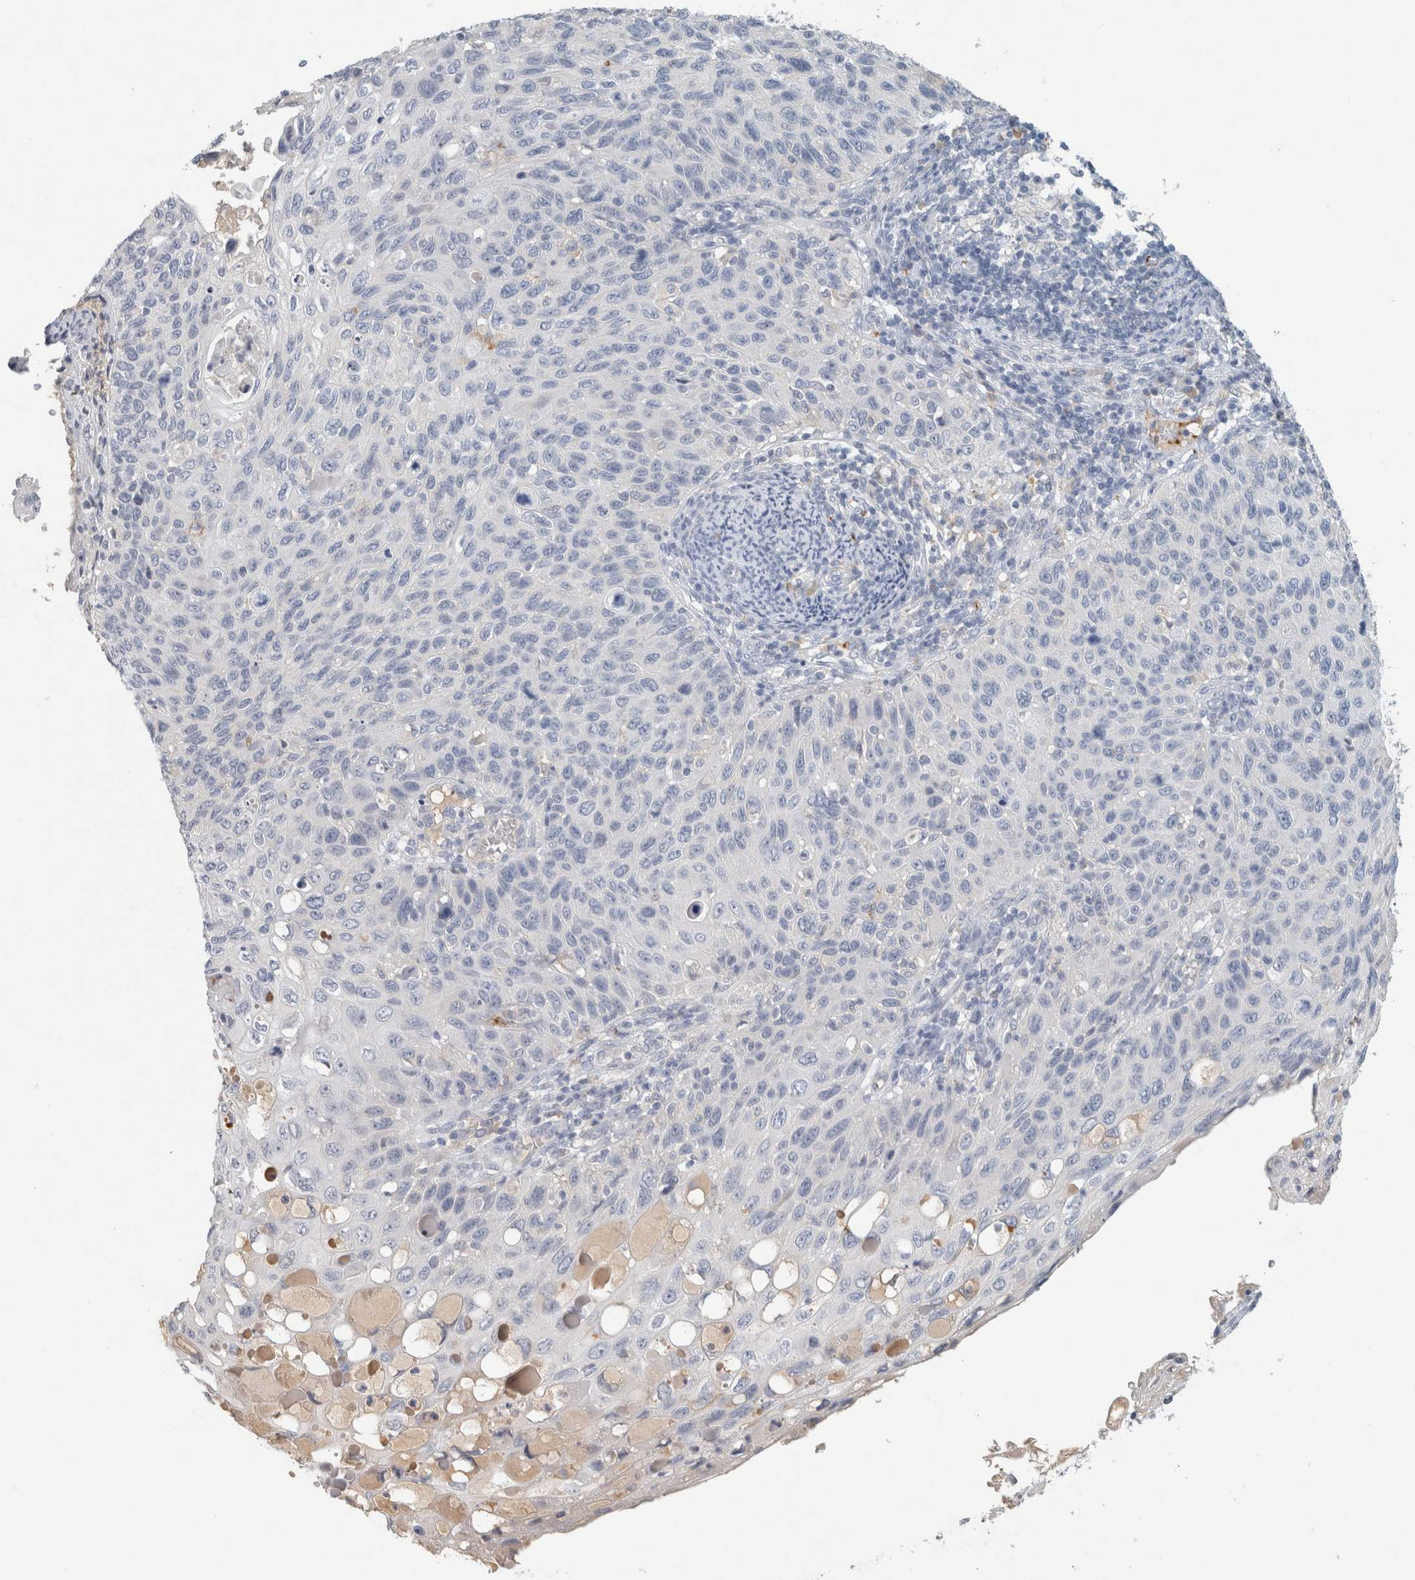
{"staining": {"intensity": "negative", "quantity": "none", "location": "none"}, "tissue": "cervical cancer", "cell_type": "Tumor cells", "image_type": "cancer", "snomed": [{"axis": "morphology", "description": "Squamous cell carcinoma, NOS"}, {"axis": "topography", "description": "Cervix"}], "caption": "The image demonstrates no staining of tumor cells in squamous cell carcinoma (cervical).", "gene": "CD36", "patient": {"sex": "female", "age": 70}}